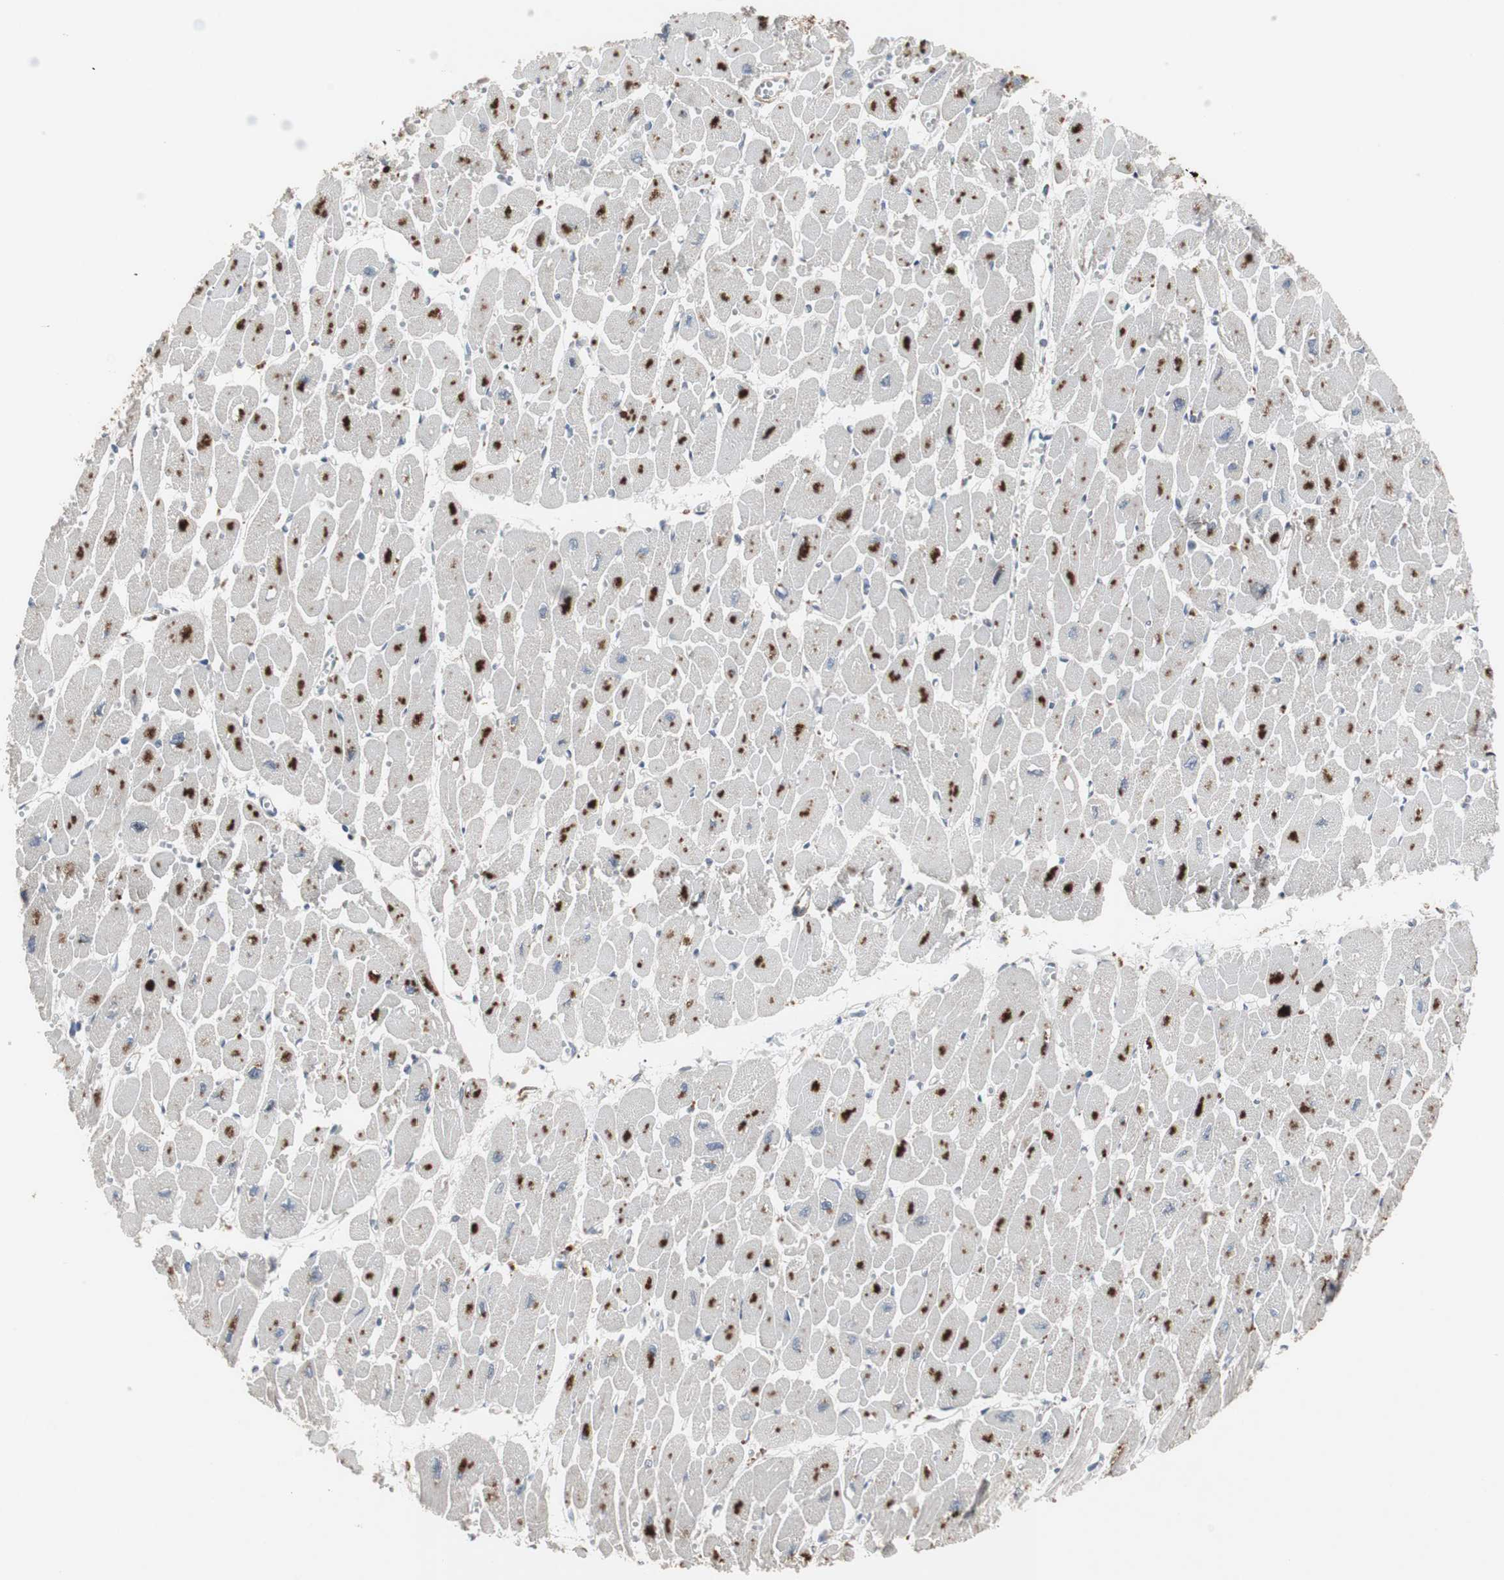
{"staining": {"intensity": "strong", "quantity": "25%-75%", "location": "cytoplasmic/membranous"}, "tissue": "heart muscle", "cell_type": "Cardiomyocytes", "image_type": "normal", "snomed": [{"axis": "morphology", "description": "Normal tissue, NOS"}, {"axis": "topography", "description": "Heart"}], "caption": "Heart muscle stained with a protein marker shows strong staining in cardiomyocytes.", "gene": "GBA1", "patient": {"sex": "female", "age": 54}}